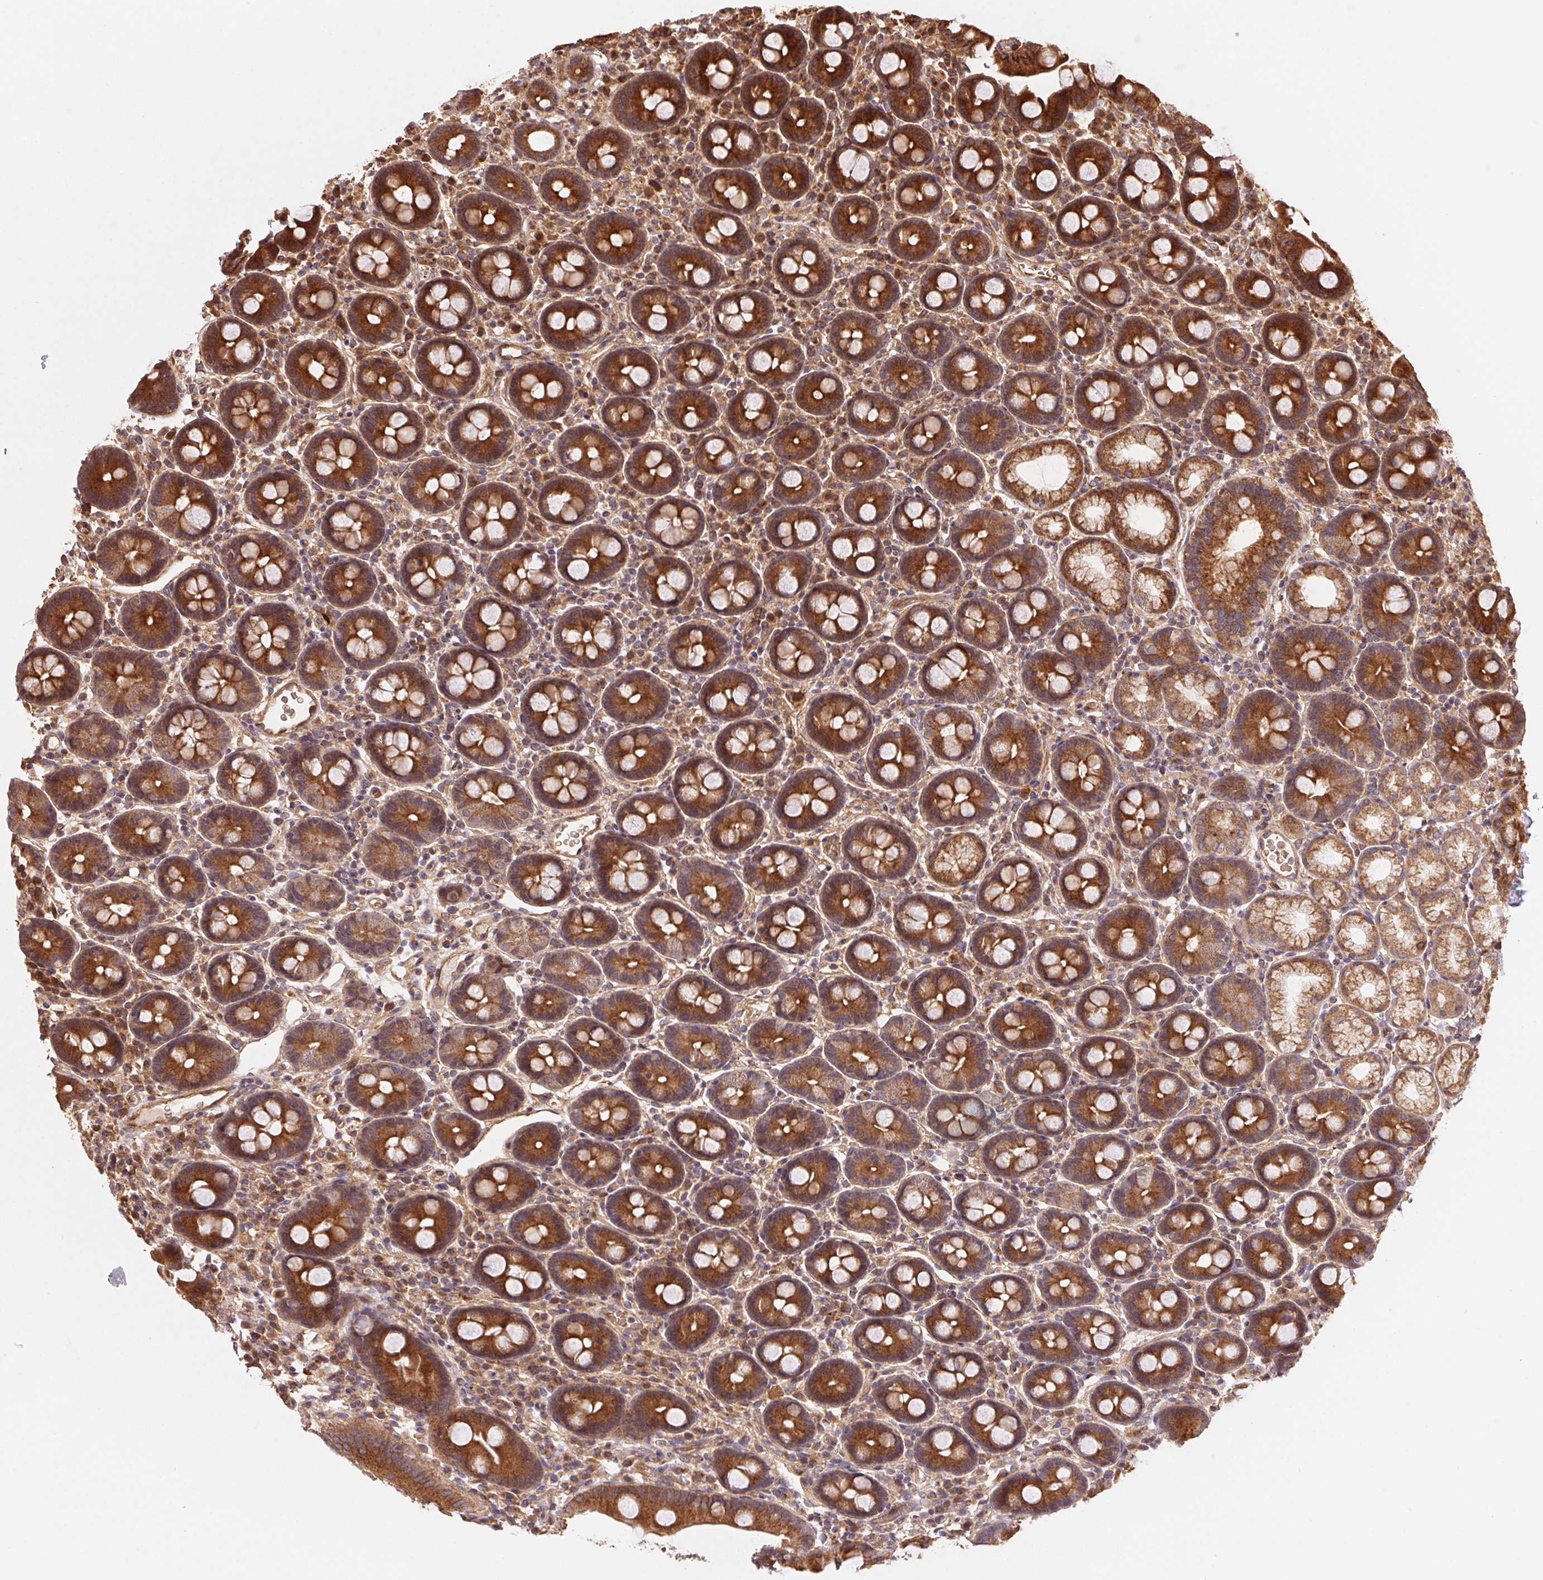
{"staining": {"intensity": "strong", "quantity": ">75%", "location": "cytoplasmic/membranous"}, "tissue": "duodenum", "cell_type": "Glandular cells", "image_type": "normal", "snomed": [{"axis": "morphology", "description": "Normal tissue, NOS"}, {"axis": "topography", "description": "Pancreas"}, {"axis": "topography", "description": "Duodenum"}], "caption": "Protein expression by IHC displays strong cytoplasmic/membranous staining in approximately >75% of glandular cells in normal duodenum. (Brightfield microscopy of DAB IHC at high magnification).", "gene": "USE1", "patient": {"sex": "male", "age": 59}}